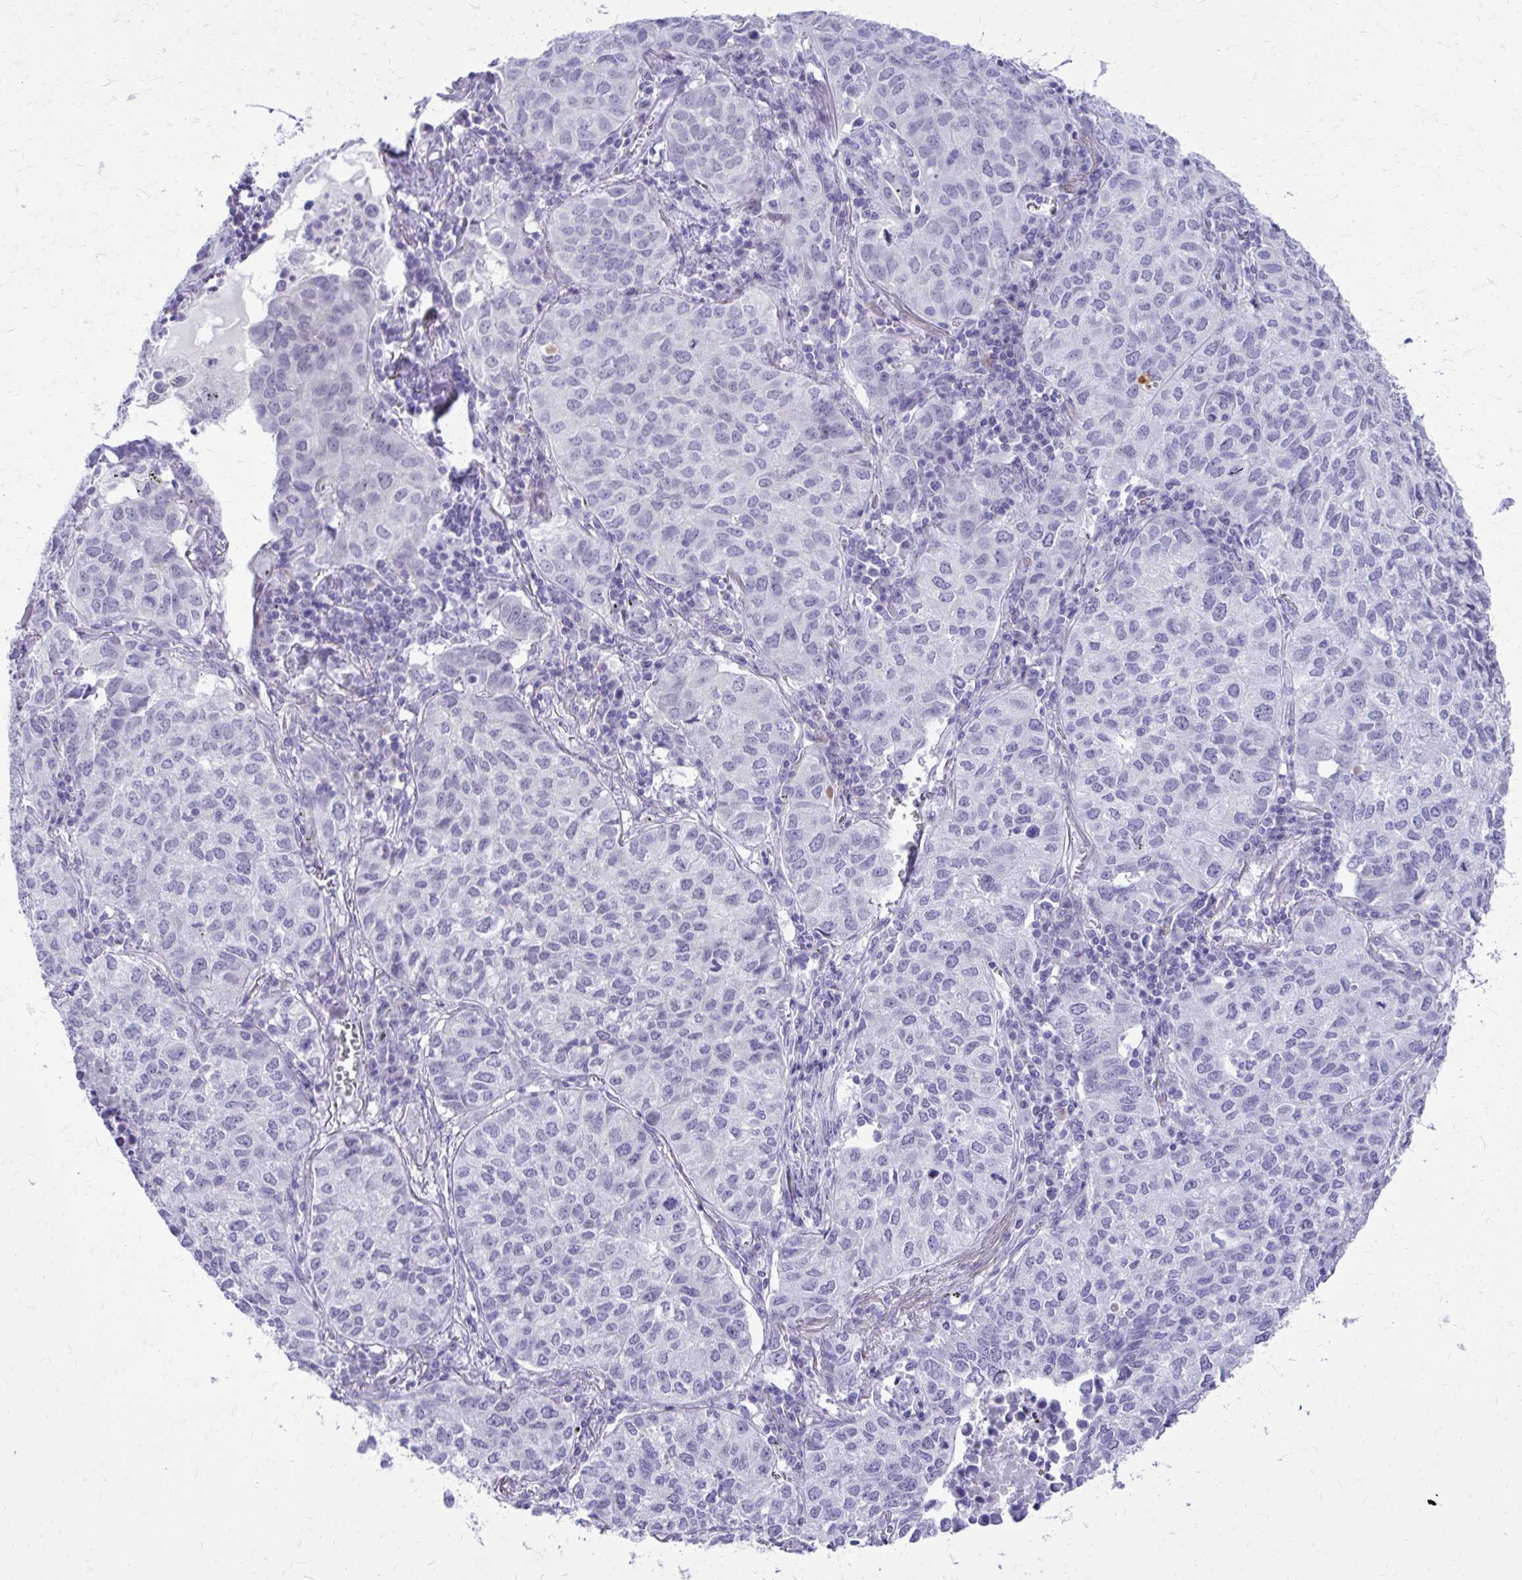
{"staining": {"intensity": "negative", "quantity": "none", "location": "none"}, "tissue": "lung cancer", "cell_type": "Tumor cells", "image_type": "cancer", "snomed": [{"axis": "morphology", "description": "Adenocarcinoma, NOS"}, {"axis": "topography", "description": "Lung"}], "caption": "Protein analysis of lung adenocarcinoma exhibits no significant positivity in tumor cells. (Immunohistochemistry, brightfield microscopy, high magnification).", "gene": "LCN15", "patient": {"sex": "female", "age": 50}}